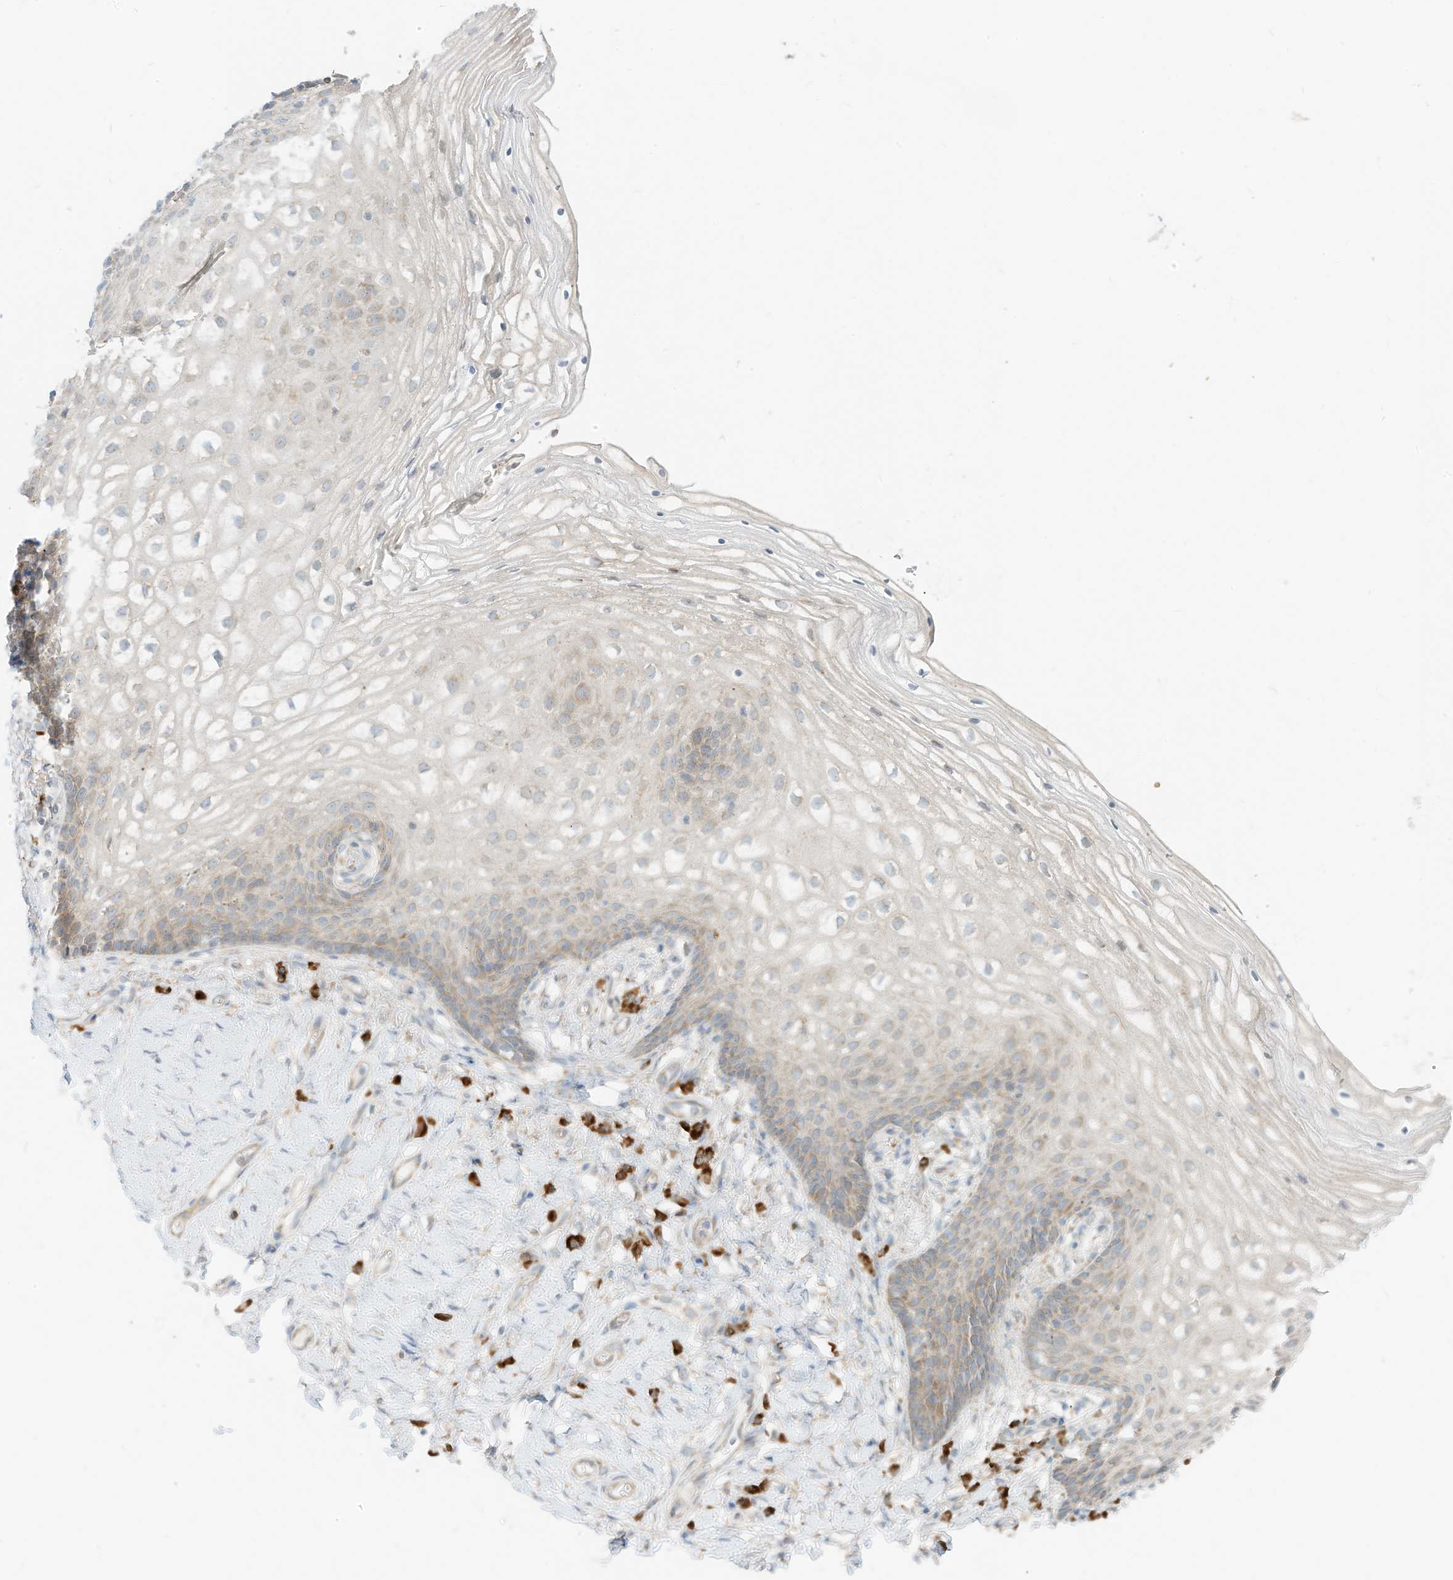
{"staining": {"intensity": "weak", "quantity": "<25%", "location": "cytoplasmic/membranous"}, "tissue": "vagina", "cell_type": "Squamous epithelial cells", "image_type": "normal", "snomed": [{"axis": "morphology", "description": "Normal tissue, NOS"}, {"axis": "topography", "description": "Vagina"}], "caption": "Immunohistochemistry (IHC) histopathology image of unremarkable human vagina stained for a protein (brown), which exhibits no positivity in squamous epithelial cells.", "gene": "STT3A", "patient": {"sex": "female", "age": 60}}